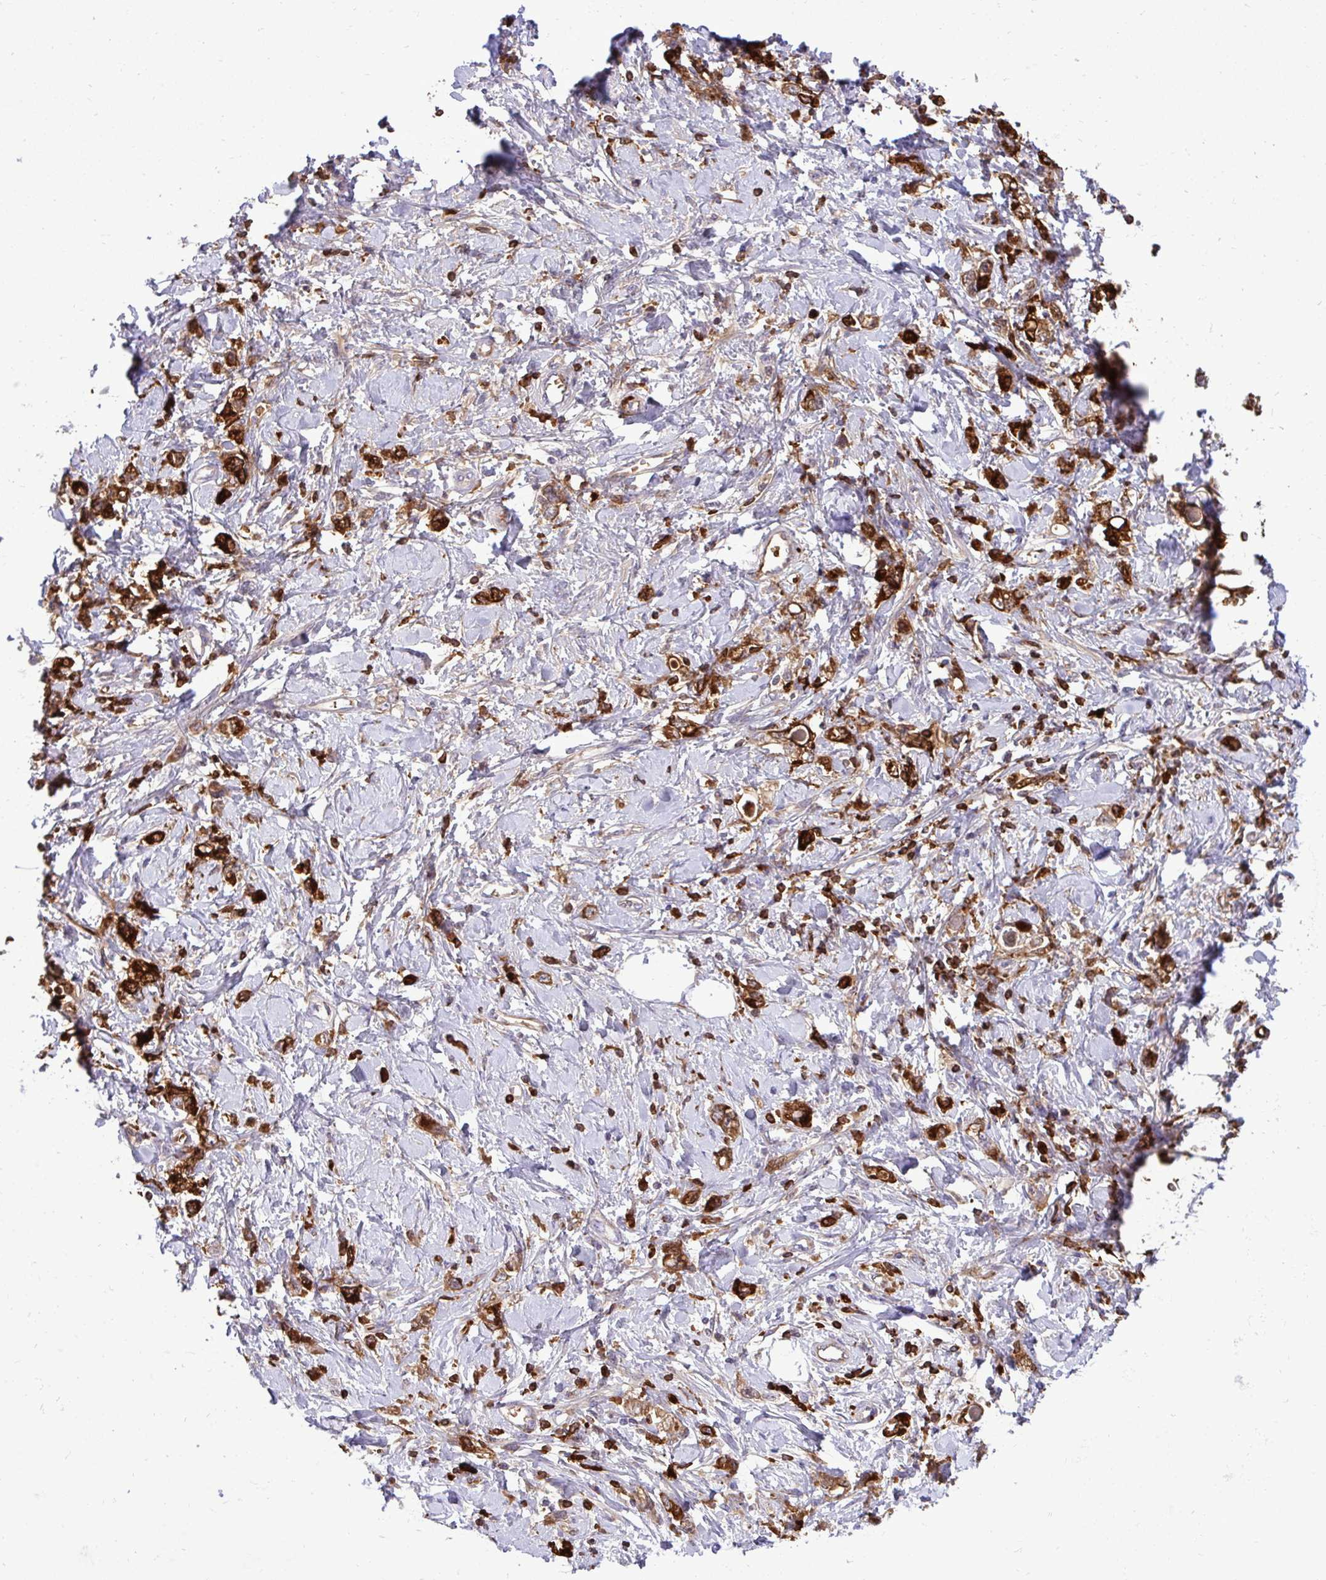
{"staining": {"intensity": "moderate", "quantity": ">75%", "location": "cytoplasmic/membranous"}, "tissue": "stomach cancer", "cell_type": "Tumor cells", "image_type": "cancer", "snomed": [{"axis": "morphology", "description": "Adenocarcinoma, NOS"}, {"axis": "topography", "description": "Stomach"}], "caption": "The image reveals a brown stain indicating the presence of a protein in the cytoplasmic/membranous of tumor cells in stomach cancer. (DAB (3,3'-diaminobenzidine) IHC with brightfield microscopy, high magnification).", "gene": "F2", "patient": {"sex": "female", "age": 76}}